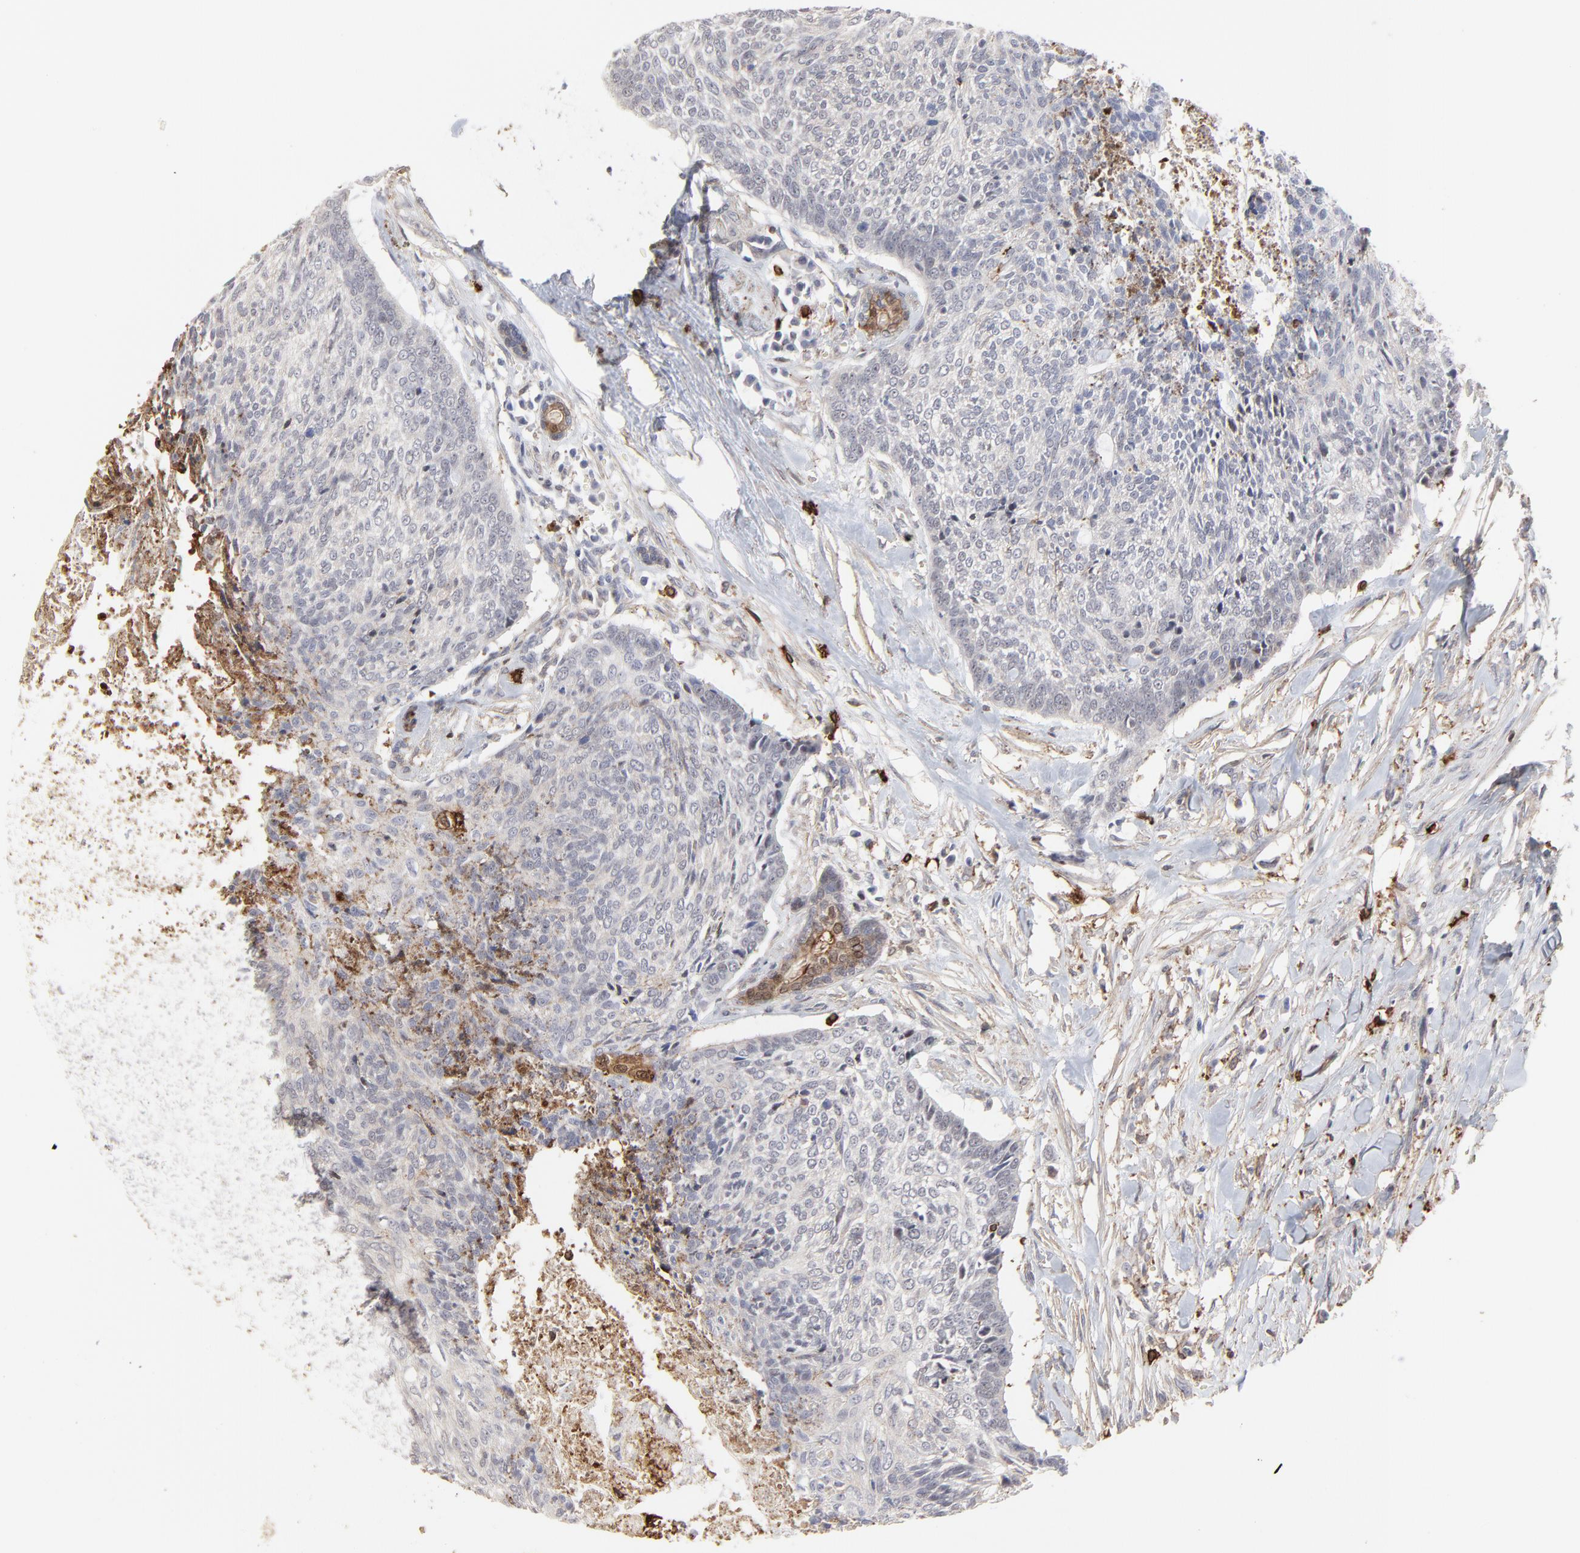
{"staining": {"intensity": "negative", "quantity": "none", "location": "none"}, "tissue": "head and neck cancer", "cell_type": "Tumor cells", "image_type": "cancer", "snomed": [{"axis": "morphology", "description": "Squamous cell carcinoma, NOS"}, {"axis": "topography", "description": "Salivary gland"}, {"axis": "topography", "description": "Head-Neck"}], "caption": "An image of human head and neck cancer (squamous cell carcinoma) is negative for staining in tumor cells.", "gene": "SLC6A14", "patient": {"sex": "male", "age": 70}}